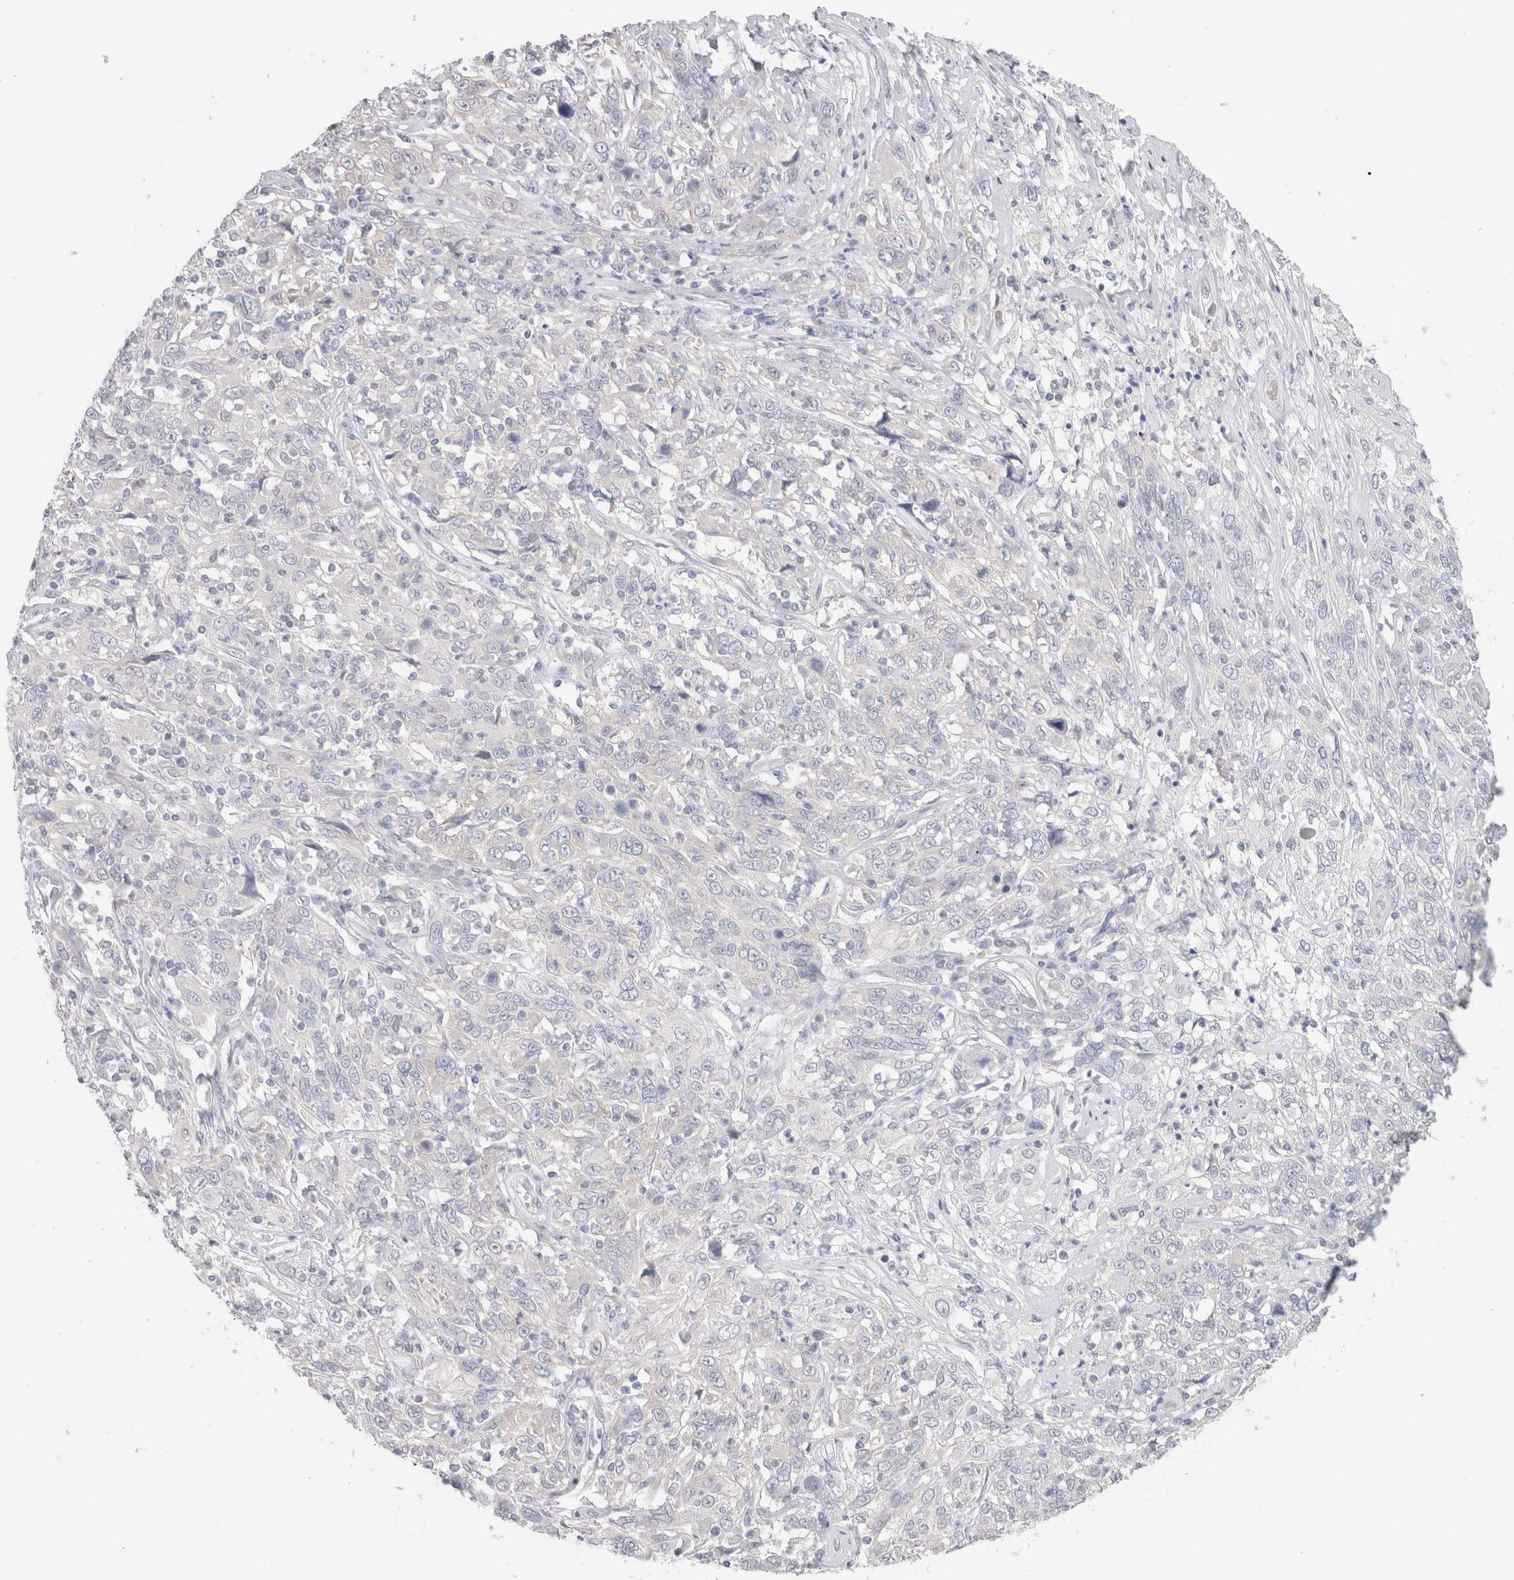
{"staining": {"intensity": "negative", "quantity": "none", "location": "none"}, "tissue": "cervical cancer", "cell_type": "Tumor cells", "image_type": "cancer", "snomed": [{"axis": "morphology", "description": "Squamous cell carcinoma, NOS"}, {"axis": "topography", "description": "Cervix"}], "caption": "The micrograph demonstrates no significant positivity in tumor cells of cervical cancer. Brightfield microscopy of IHC stained with DAB (3,3'-diaminobenzidine) (brown) and hematoxylin (blue), captured at high magnification.", "gene": "NDOR1", "patient": {"sex": "female", "age": 46}}